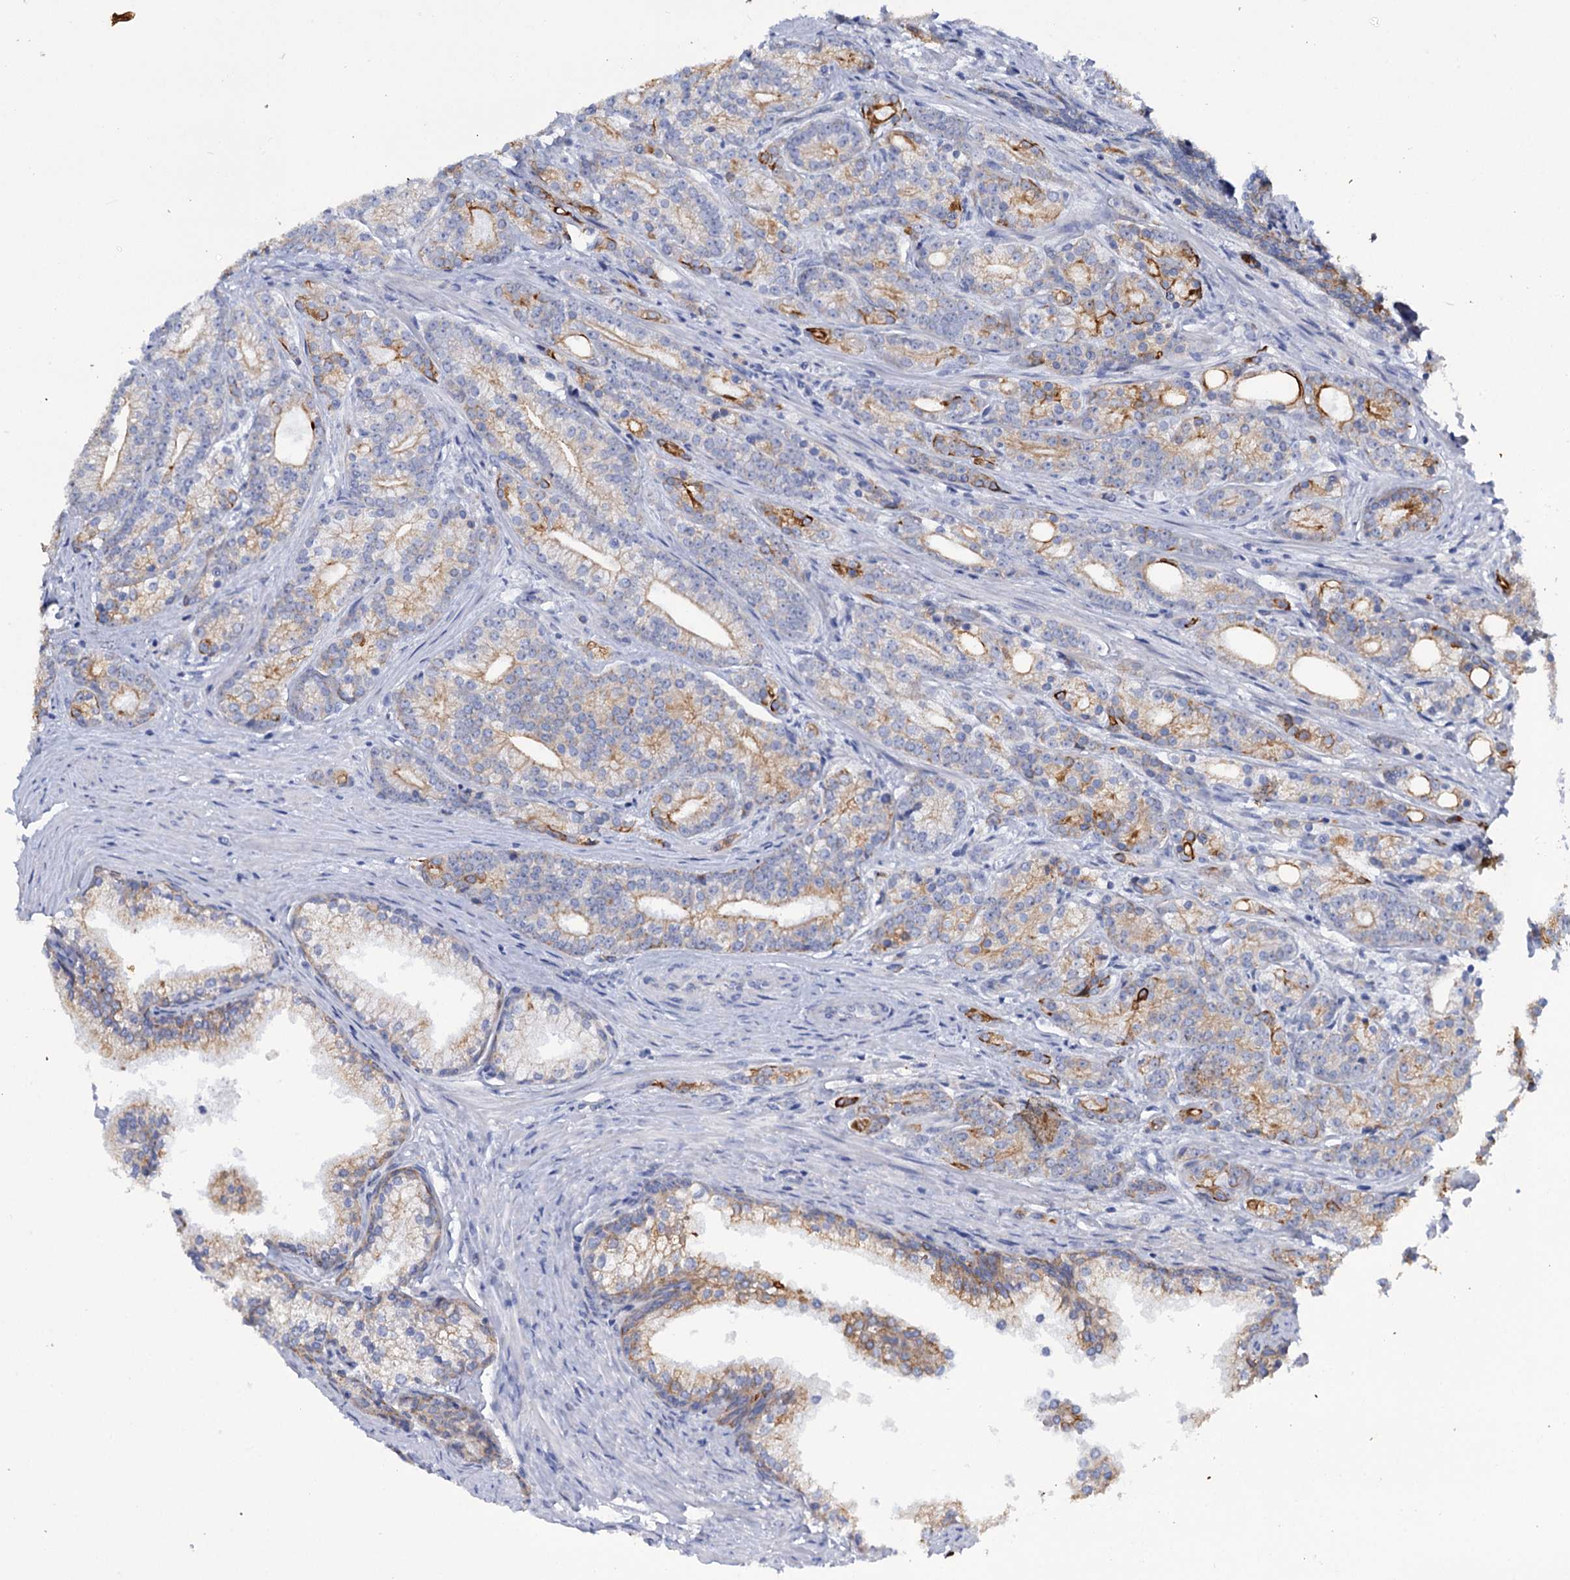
{"staining": {"intensity": "moderate", "quantity": "<25%", "location": "cytoplasmic/membranous"}, "tissue": "prostate cancer", "cell_type": "Tumor cells", "image_type": "cancer", "snomed": [{"axis": "morphology", "description": "Adenocarcinoma, Low grade"}, {"axis": "topography", "description": "Prostate"}], "caption": "IHC staining of prostate adenocarcinoma (low-grade), which displays low levels of moderate cytoplasmic/membranous staining in approximately <25% of tumor cells indicating moderate cytoplasmic/membranous protein staining. The staining was performed using DAB (brown) for protein detection and nuclei were counterstained in hematoxylin (blue).", "gene": "FAAP20", "patient": {"sex": "male", "age": 71}}